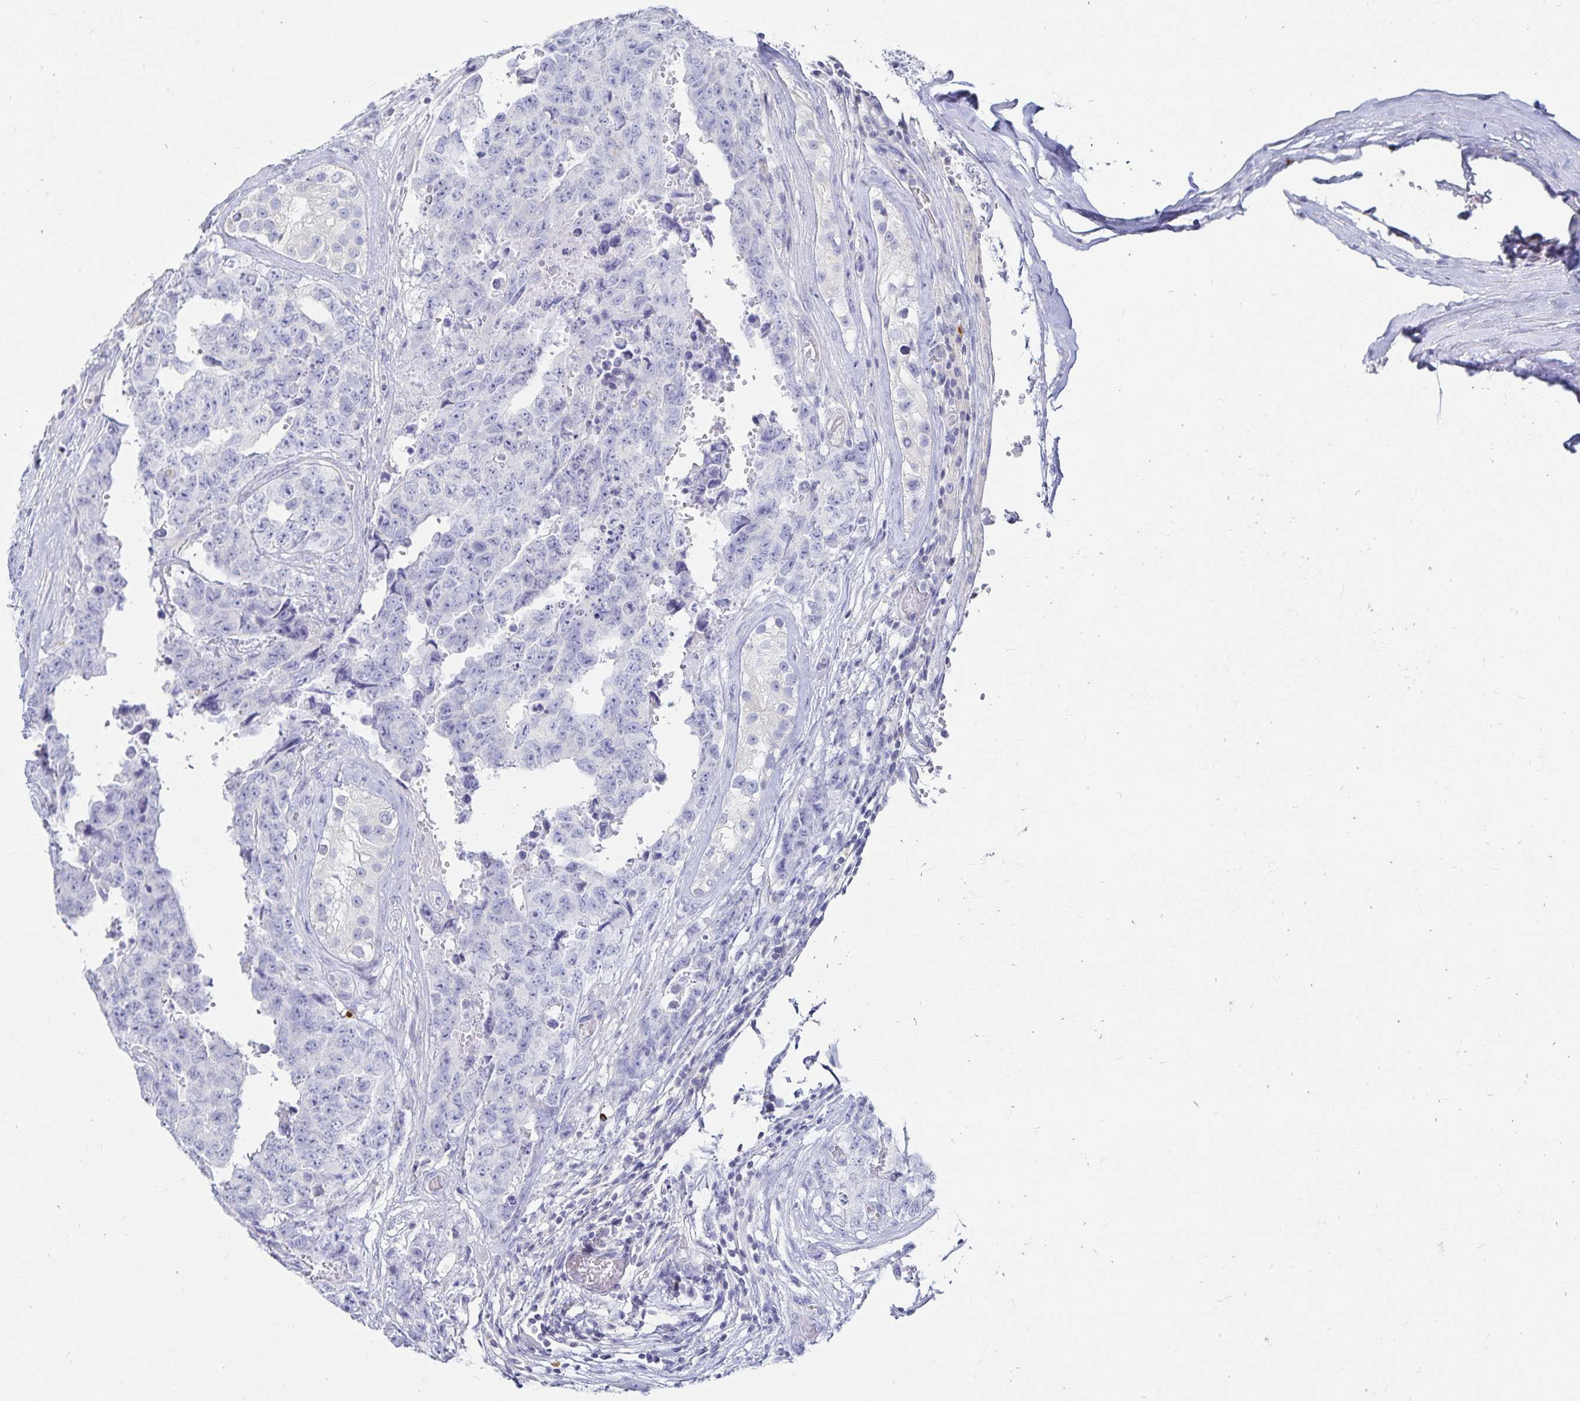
{"staining": {"intensity": "negative", "quantity": "none", "location": "none"}, "tissue": "testis cancer", "cell_type": "Tumor cells", "image_type": "cancer", "snomed": [{"axis": "morphology", "description": "Normal tissue, NOS"}, {"axis": "morphology", "description": "Carcinoma, Embryonal, NOS"}, {"axis": "topography", "description": "Testis"}, {"axis": "topography", "description": "Epididymis"}], "caption": "A micrograph of human testis cancer is negative for staining in tumor cells.", "gene": "TNIP1", "patient": {"sex": "male", "age": 25}}